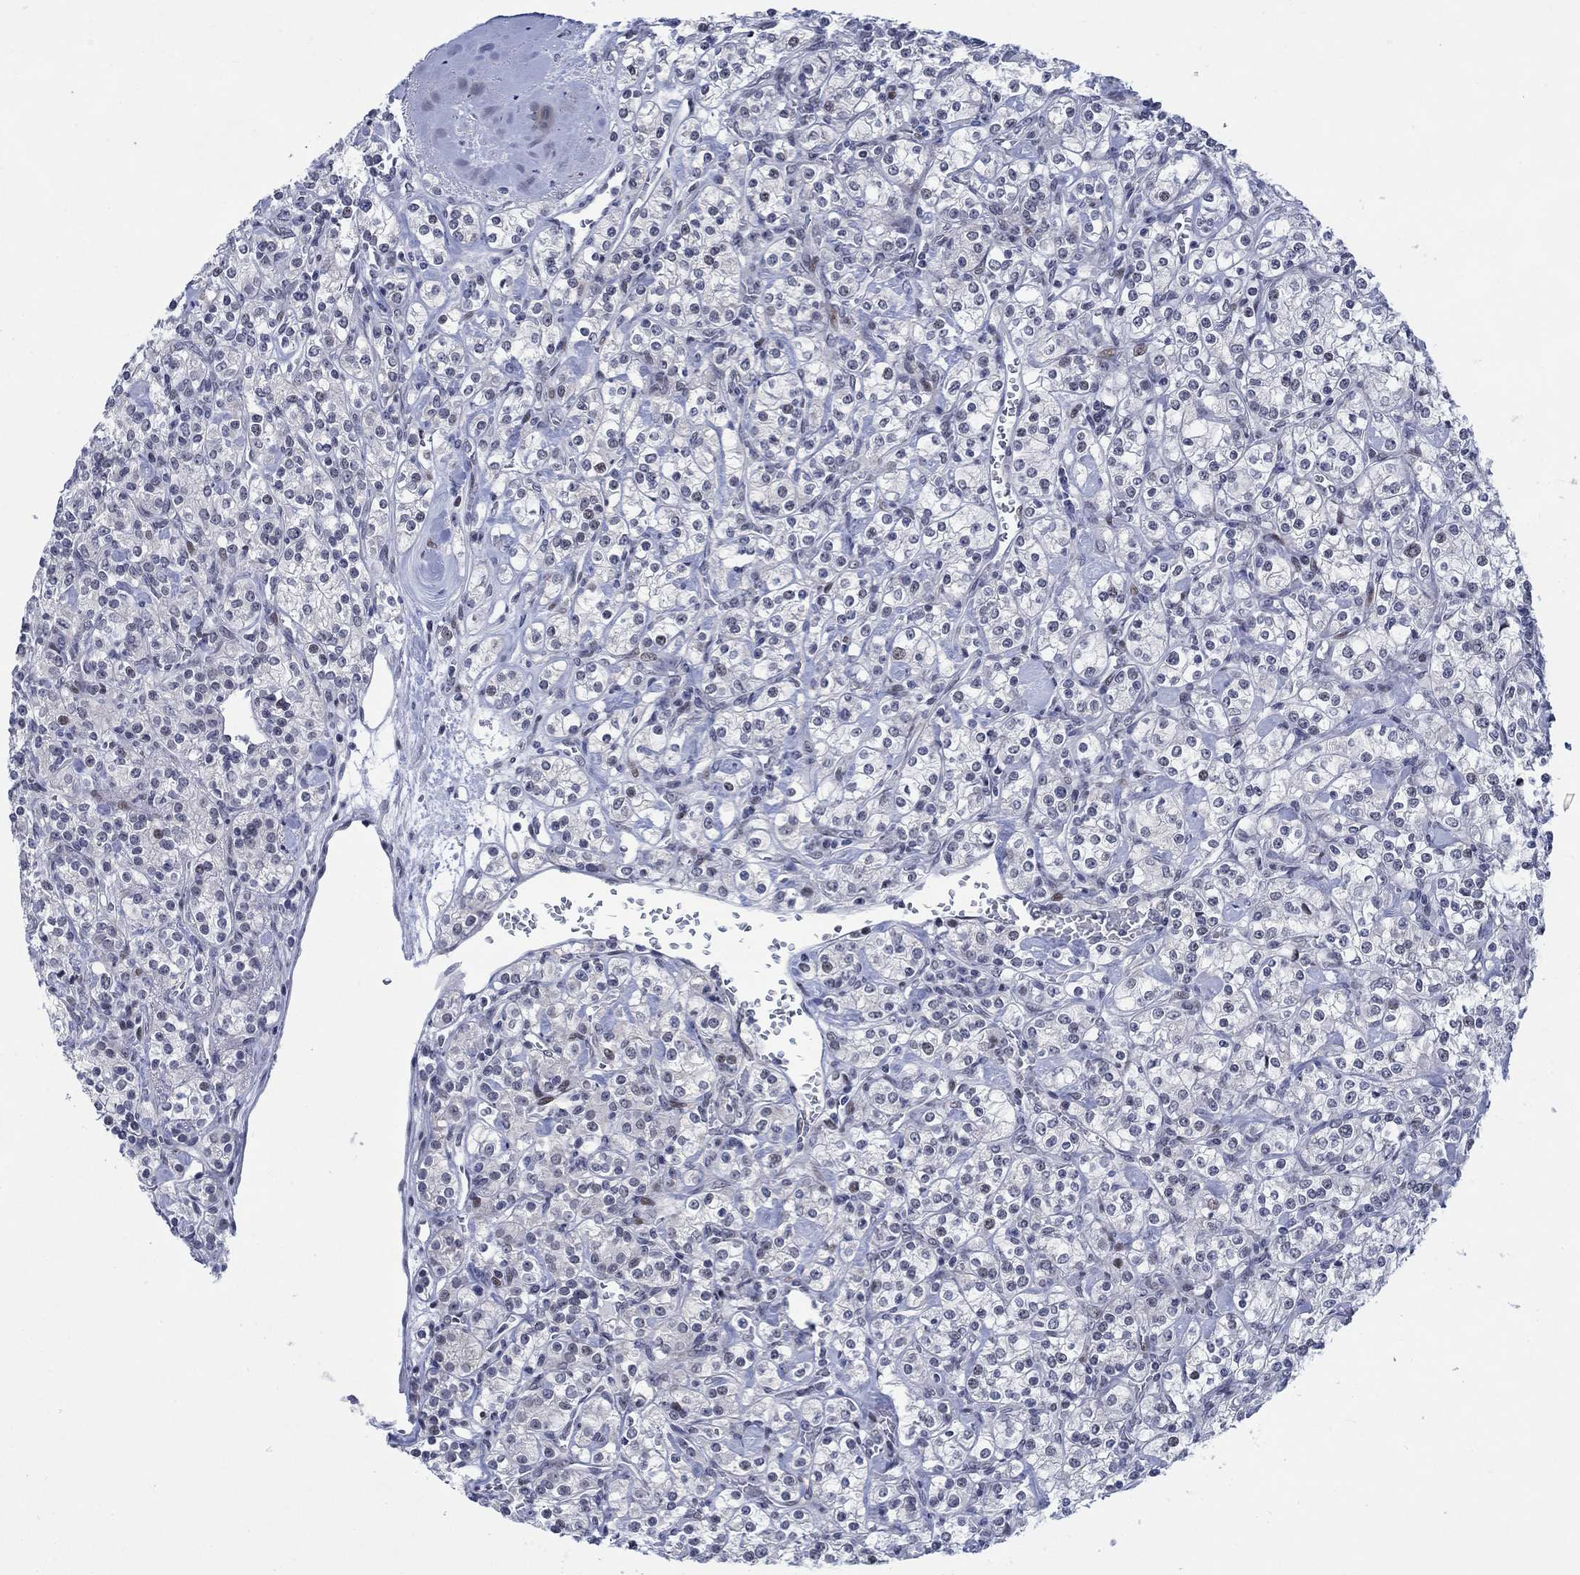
{"staining": {"intensity": "negative", "quantity": "none", "location": "none"}, "tissue": "renal cancer", "cell_type": "Tumor cells", "image_type": "cancer", "snomed": [{"axis": "morphology", "description": "Adenocarcinoma, NOS"}, {"axis": "topography", "description": "Kidney"}], "caption": "Adenocarcinoma (renal) stained for a protein using immunohistochemistry displays no positivity tumor cells.", "gene": "NEU3", "patient": {"sex": "male", "age": 77}}